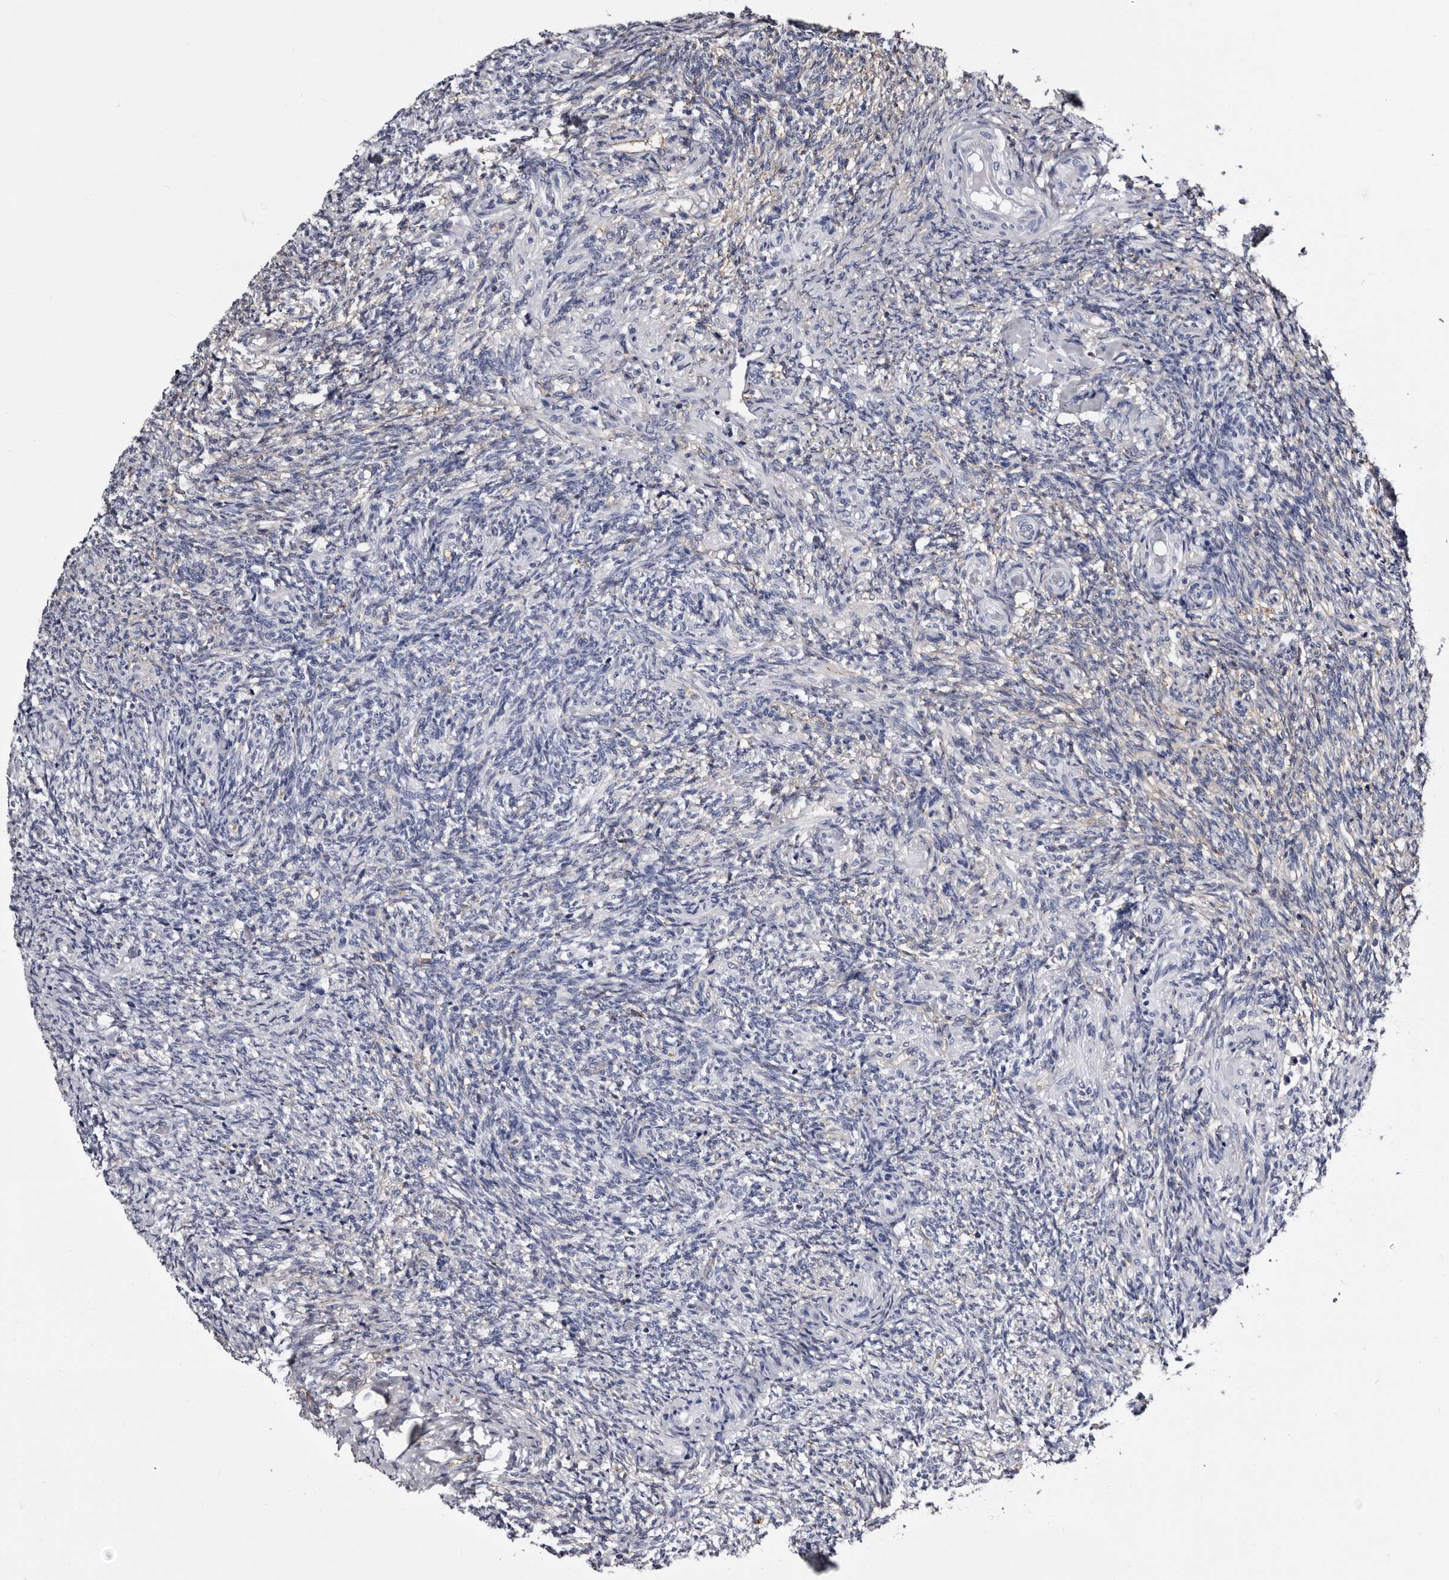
{"staining": {"intensity": "moderate", "quantity": ">75%", "location": "cytoplasmic/membranous"}, "tissue": "ovary", "cell_type": "Follicle cells", "image_type": "normal", "snomed": [{"axis": "morphology", "description": "Normal tissue, NOS"}, {"axis": "topography", "description": "Ovary"}], "caption": "IHC image of benign ovary: ovary stained using immunohistochemistry exhibits medium levels of moderate protein expression localized specifically in the cytoplasmic/membranous of follicle cells, appearing as a cytoplasmic/membranous brown color.", "gene": "EPB41L3", "patient": {"sex": "female", "age": 41}}